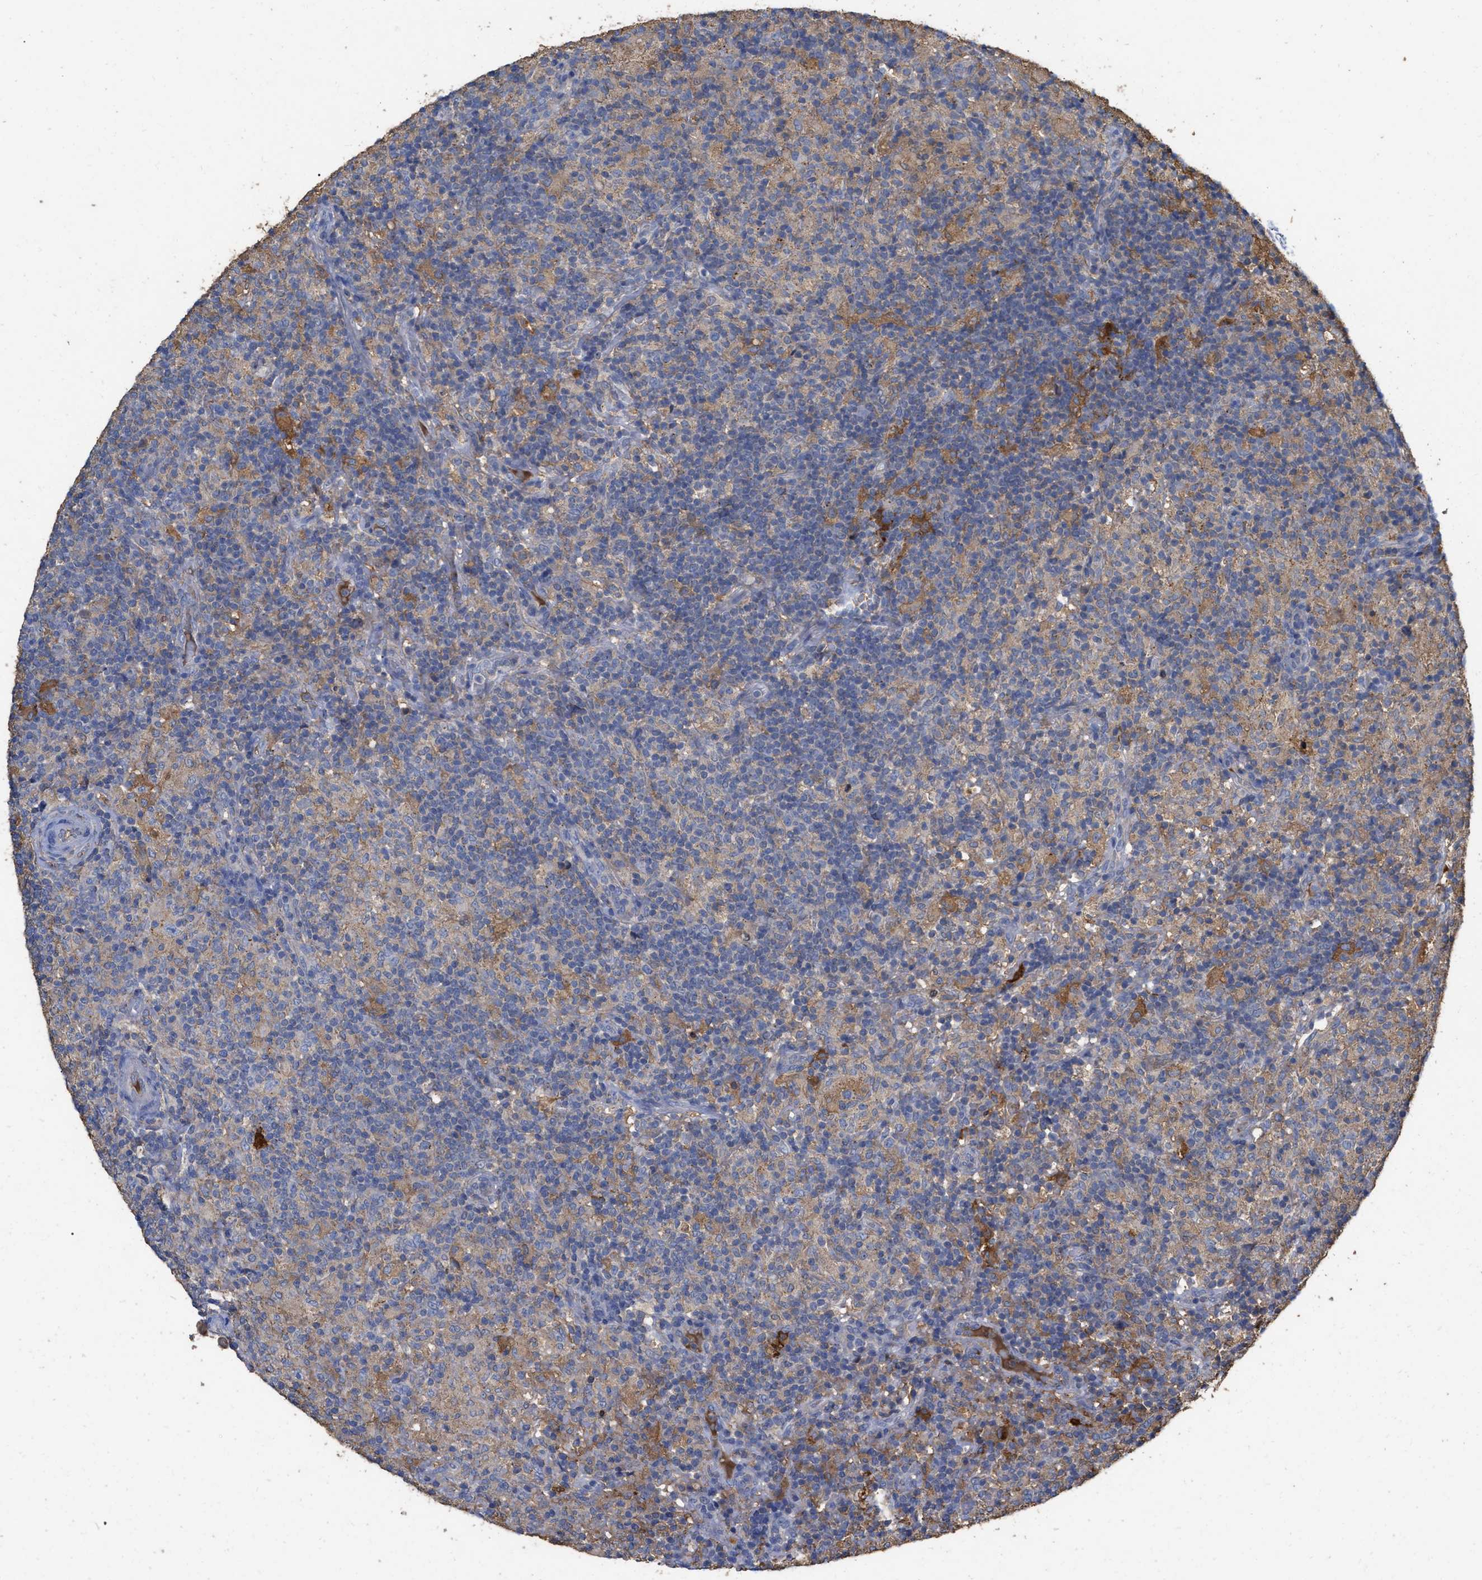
{"staining": {"intensity": "moderate", "quantity": "25%-75%", "location": "cytoplasmic/membranous"}, "tissue": "lymphoma", "cell_type": "Tumor cells", "image_type": "cancer", "snomed": [{"axis": "morphology", "description": "Hodgkin's disease, NOS"}, {"axis": "topography", "description": "Lymph node"}], "caption": "A brown stain shows moderate cytoplasmic/membranous expression of a protein in lymphoma tumor cells. Using DAB (brown) and hematoxylin (blue) stains, captured at high magnification using brightfield microscopy.", "gene": "GPR179", "patient": {"sex": "male", "age": 70}}